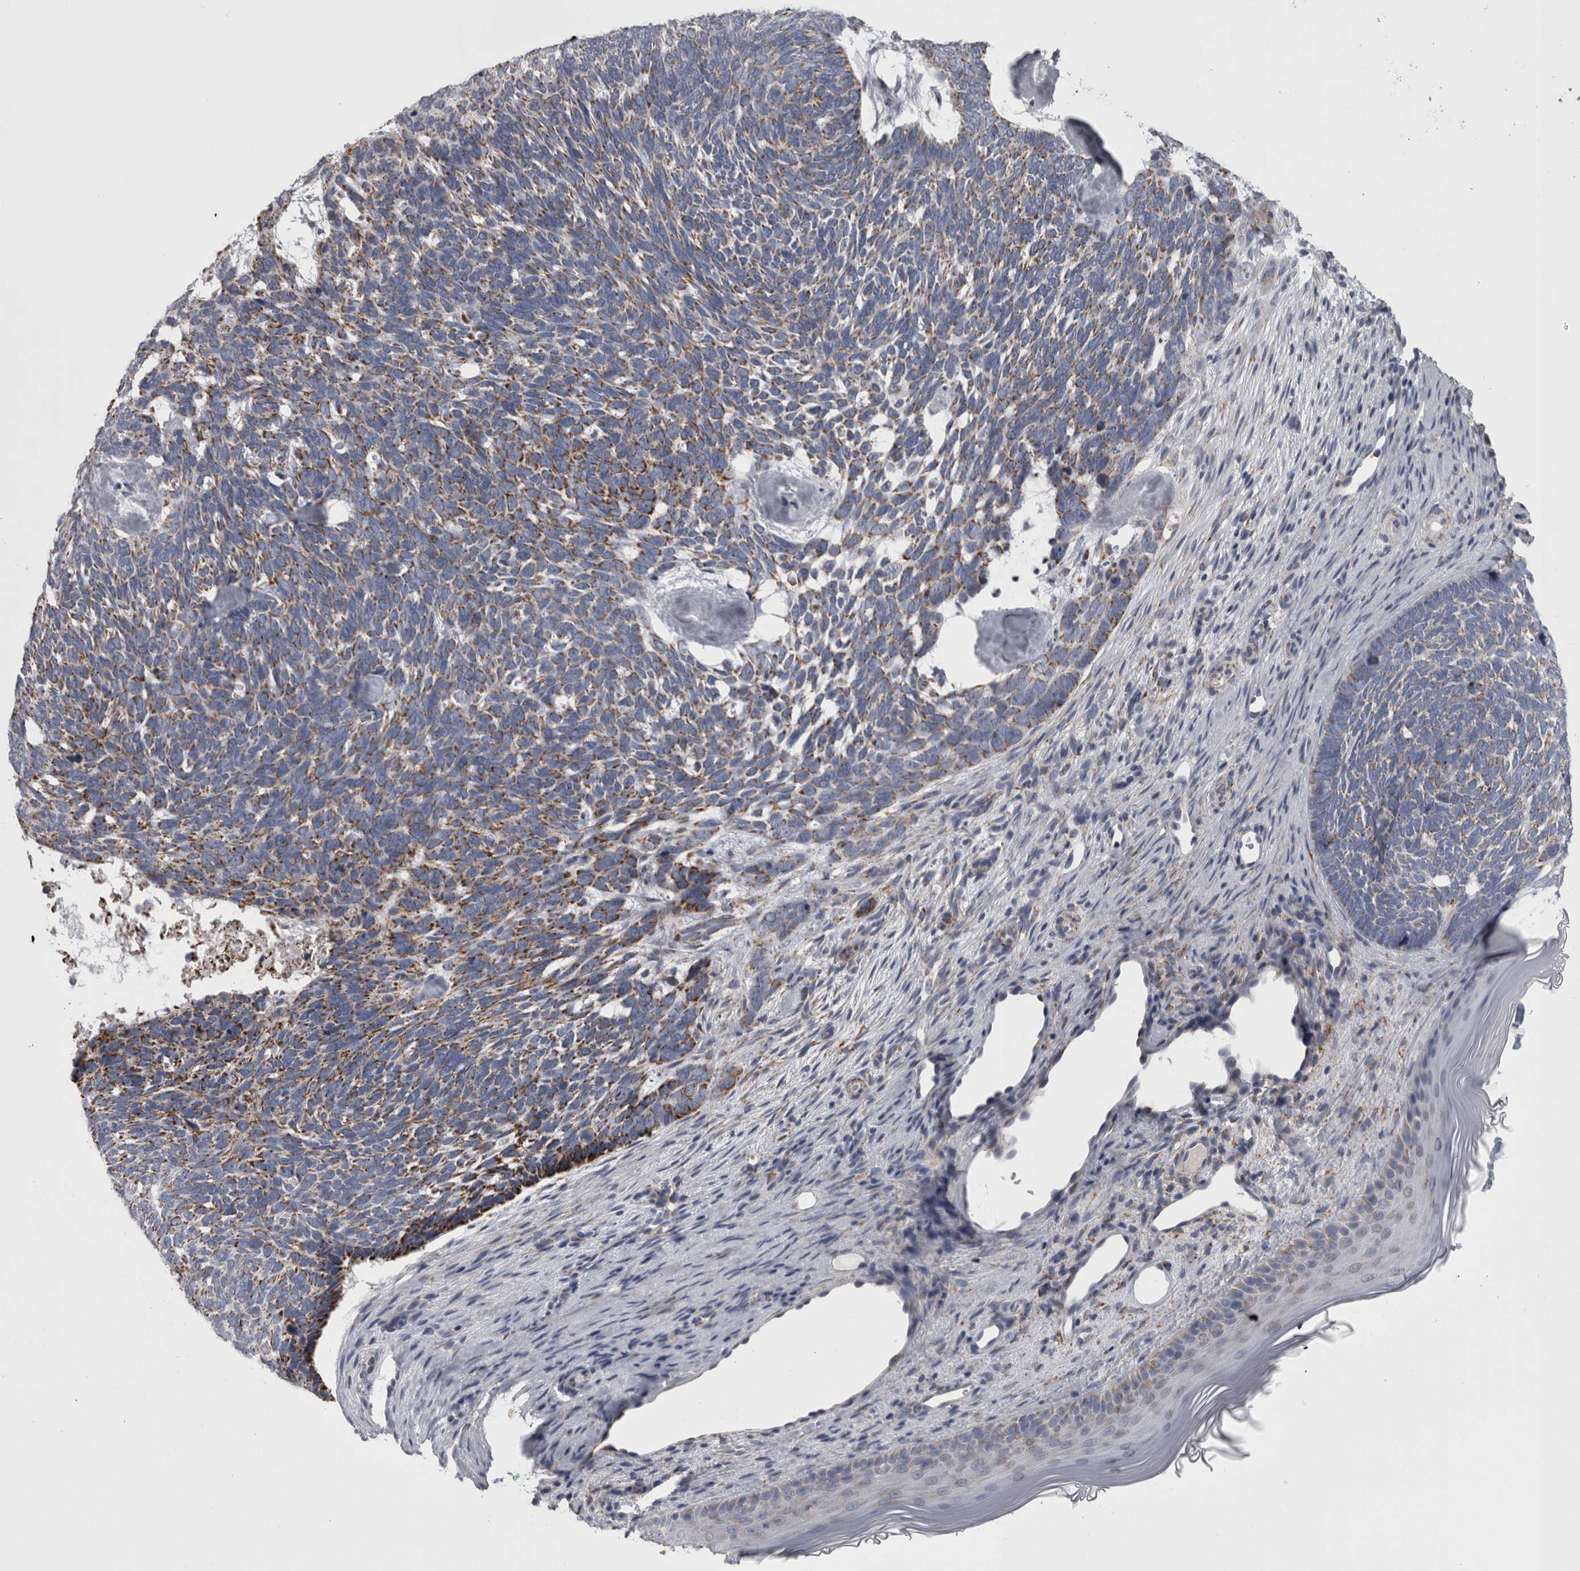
{"staining": {"intensity": "moderate", "quantity": ">75%", "location": "cytoplasmic/membranous"}, "tissue": "skin cancer", "cell_type": "Tumor cells", "image_type": "cancer", "snomed": [{"axis": "morphology", "description": "Basal cell carcinoma"}, {"axis": "topography", "description": "Skin"}], "caption": "Human skin basal cell carcinoma stained with a protein marker demonstrates moderate staining in tumor cells.", "gene": "DBT", "patient": {"sex": "female", "age": 85}}